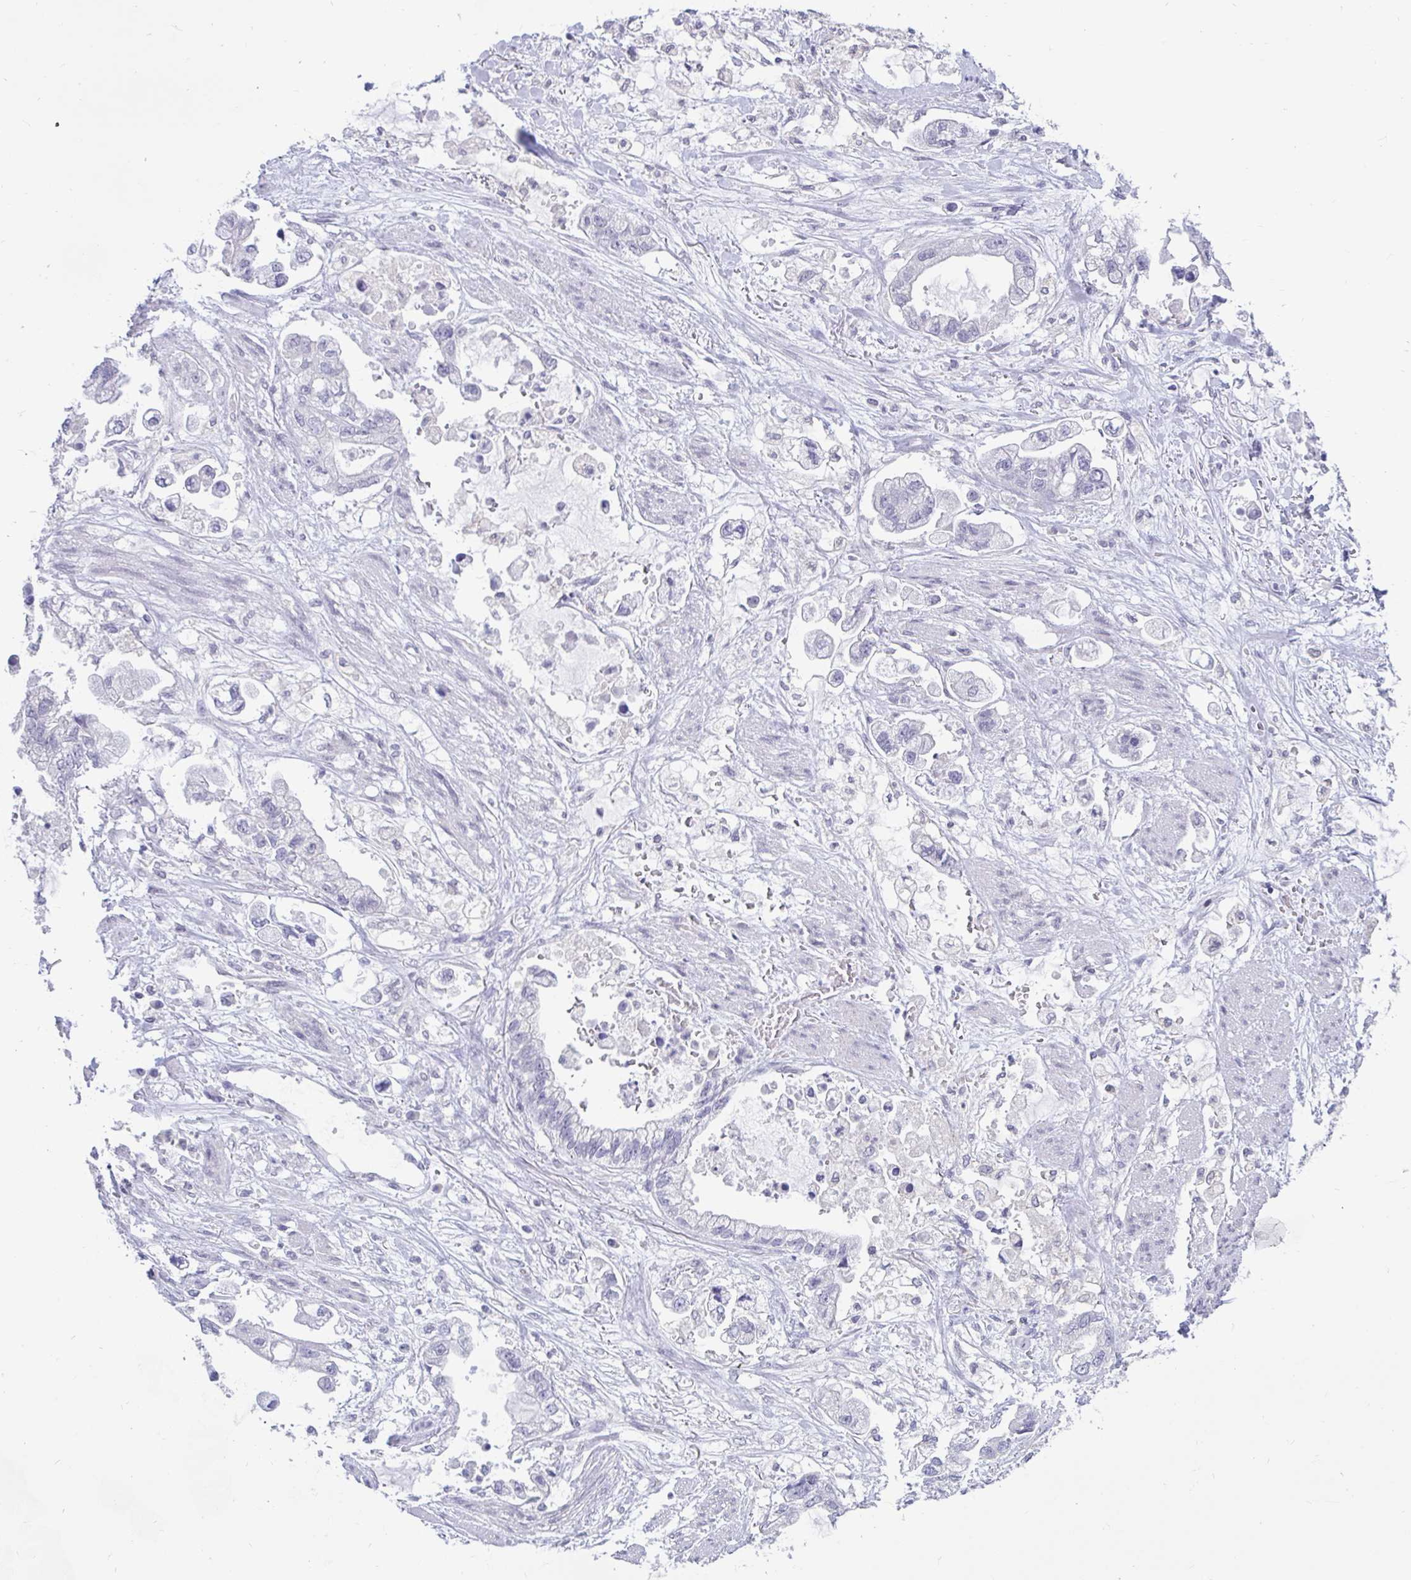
{"staining": {"intensity": "negative", "quantity": "none", "location": "none"}, "tissue": "stomach cancer", "cell_type": "Tumor cells", "image_type": "cancer", "snomed": [{"axis": "morphology", "description": "Adenocarcinoma, NOS"}, {"axis": "topography", "description": "Stomach"}], "caption": "Tumor cells show no significant protein staining in stomach adenocarcinoma.", "gene": "ARPP19", "patient": {"sex": "male", "age": 62}}